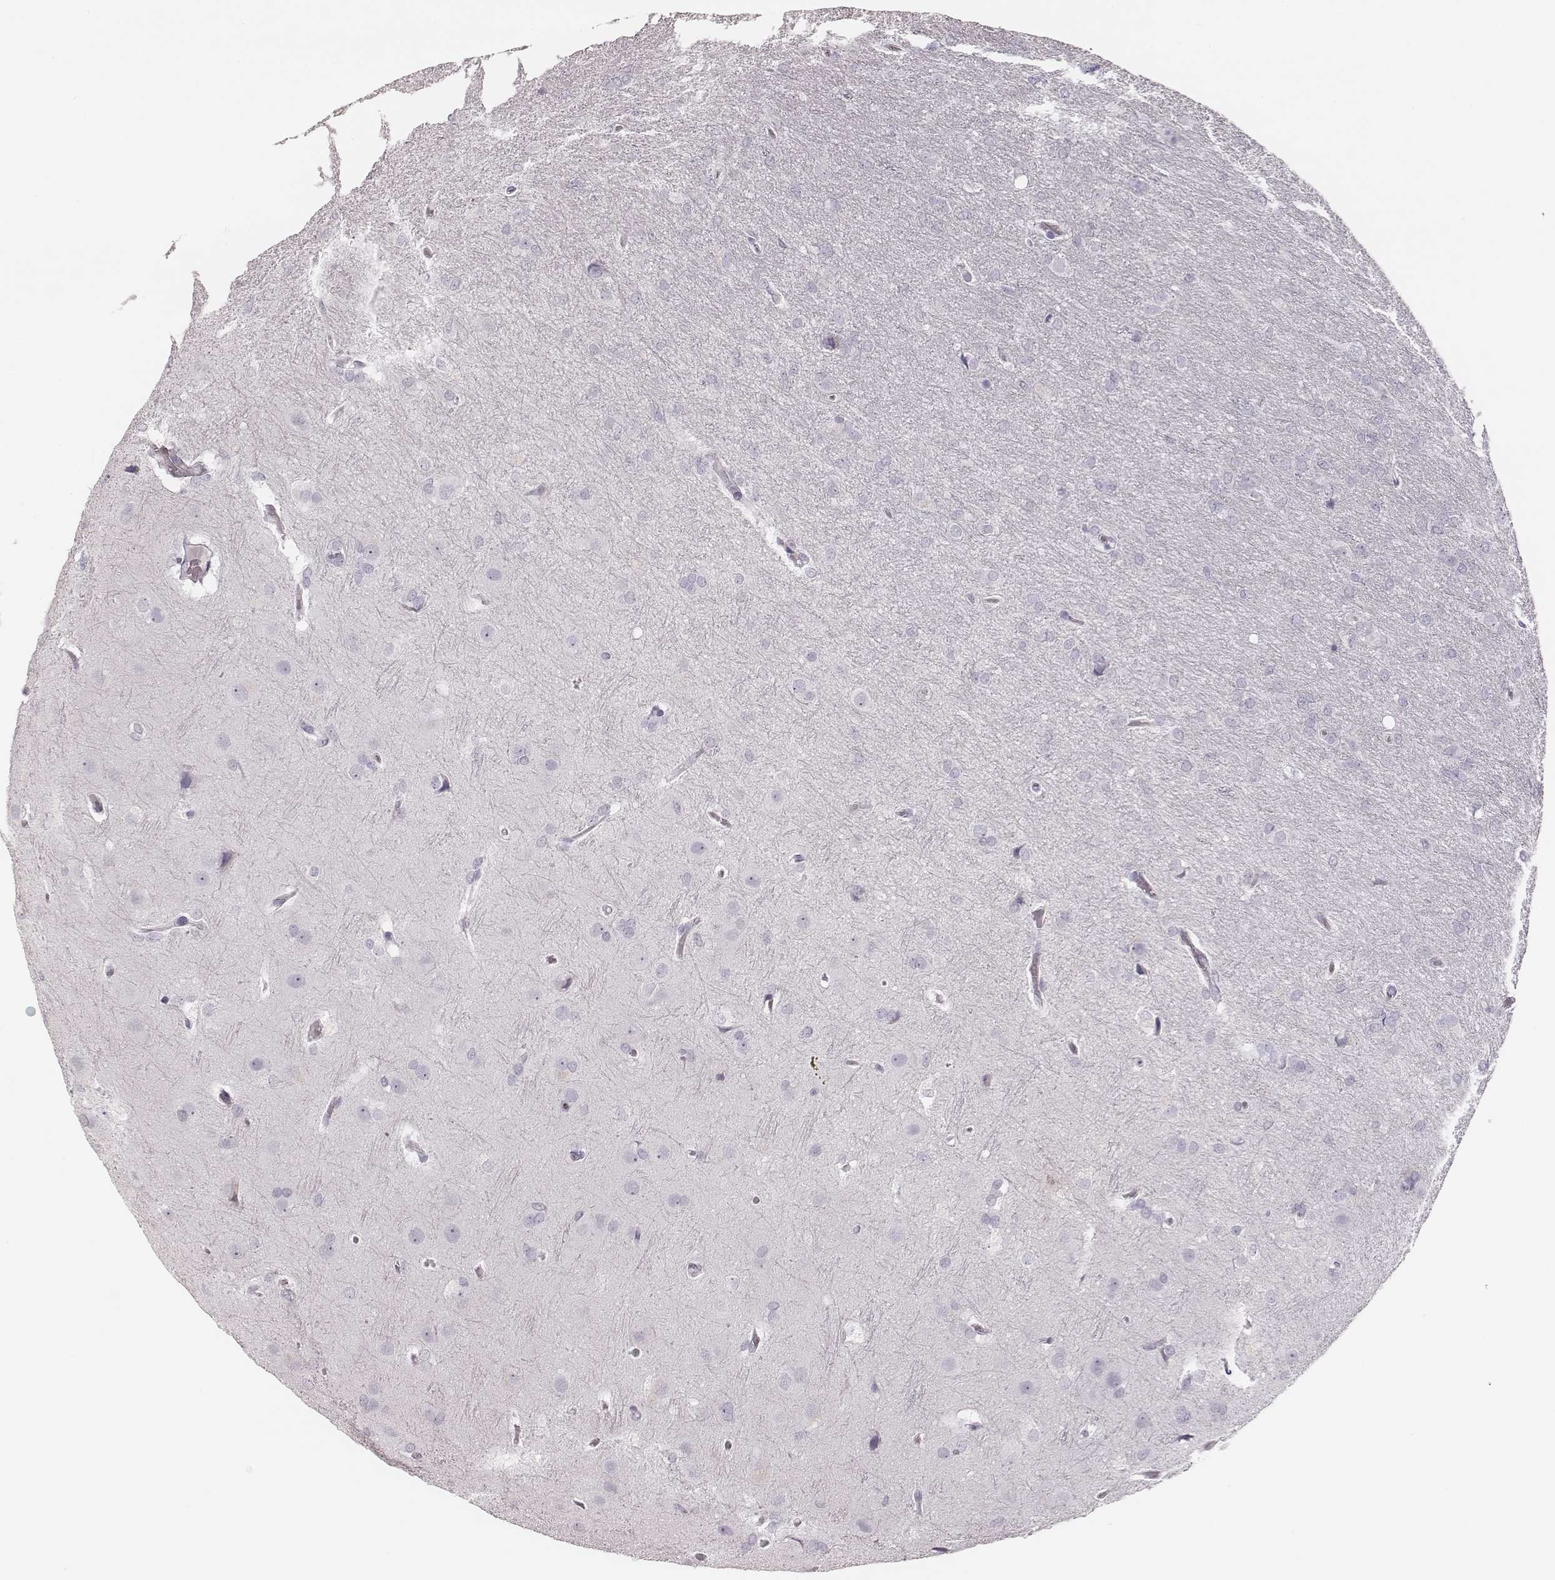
{"staining": {"intensity": "negative", "quantity": "none", "location": "none"}, "tissue": "glioma", "cell_type": "Tumor cells", "image_type": "cancer", "snomed": [{"axis": "morphology", "description": "Glioma, malignant, High grade"}, {"axis": "topography", "description": "Brain"}], "caption": "Tumor cells are negative for brown protein staining in malignant glioma (high-grade).", "gene": "MSX1", "patient": {"sex": "male", "age": 53}}